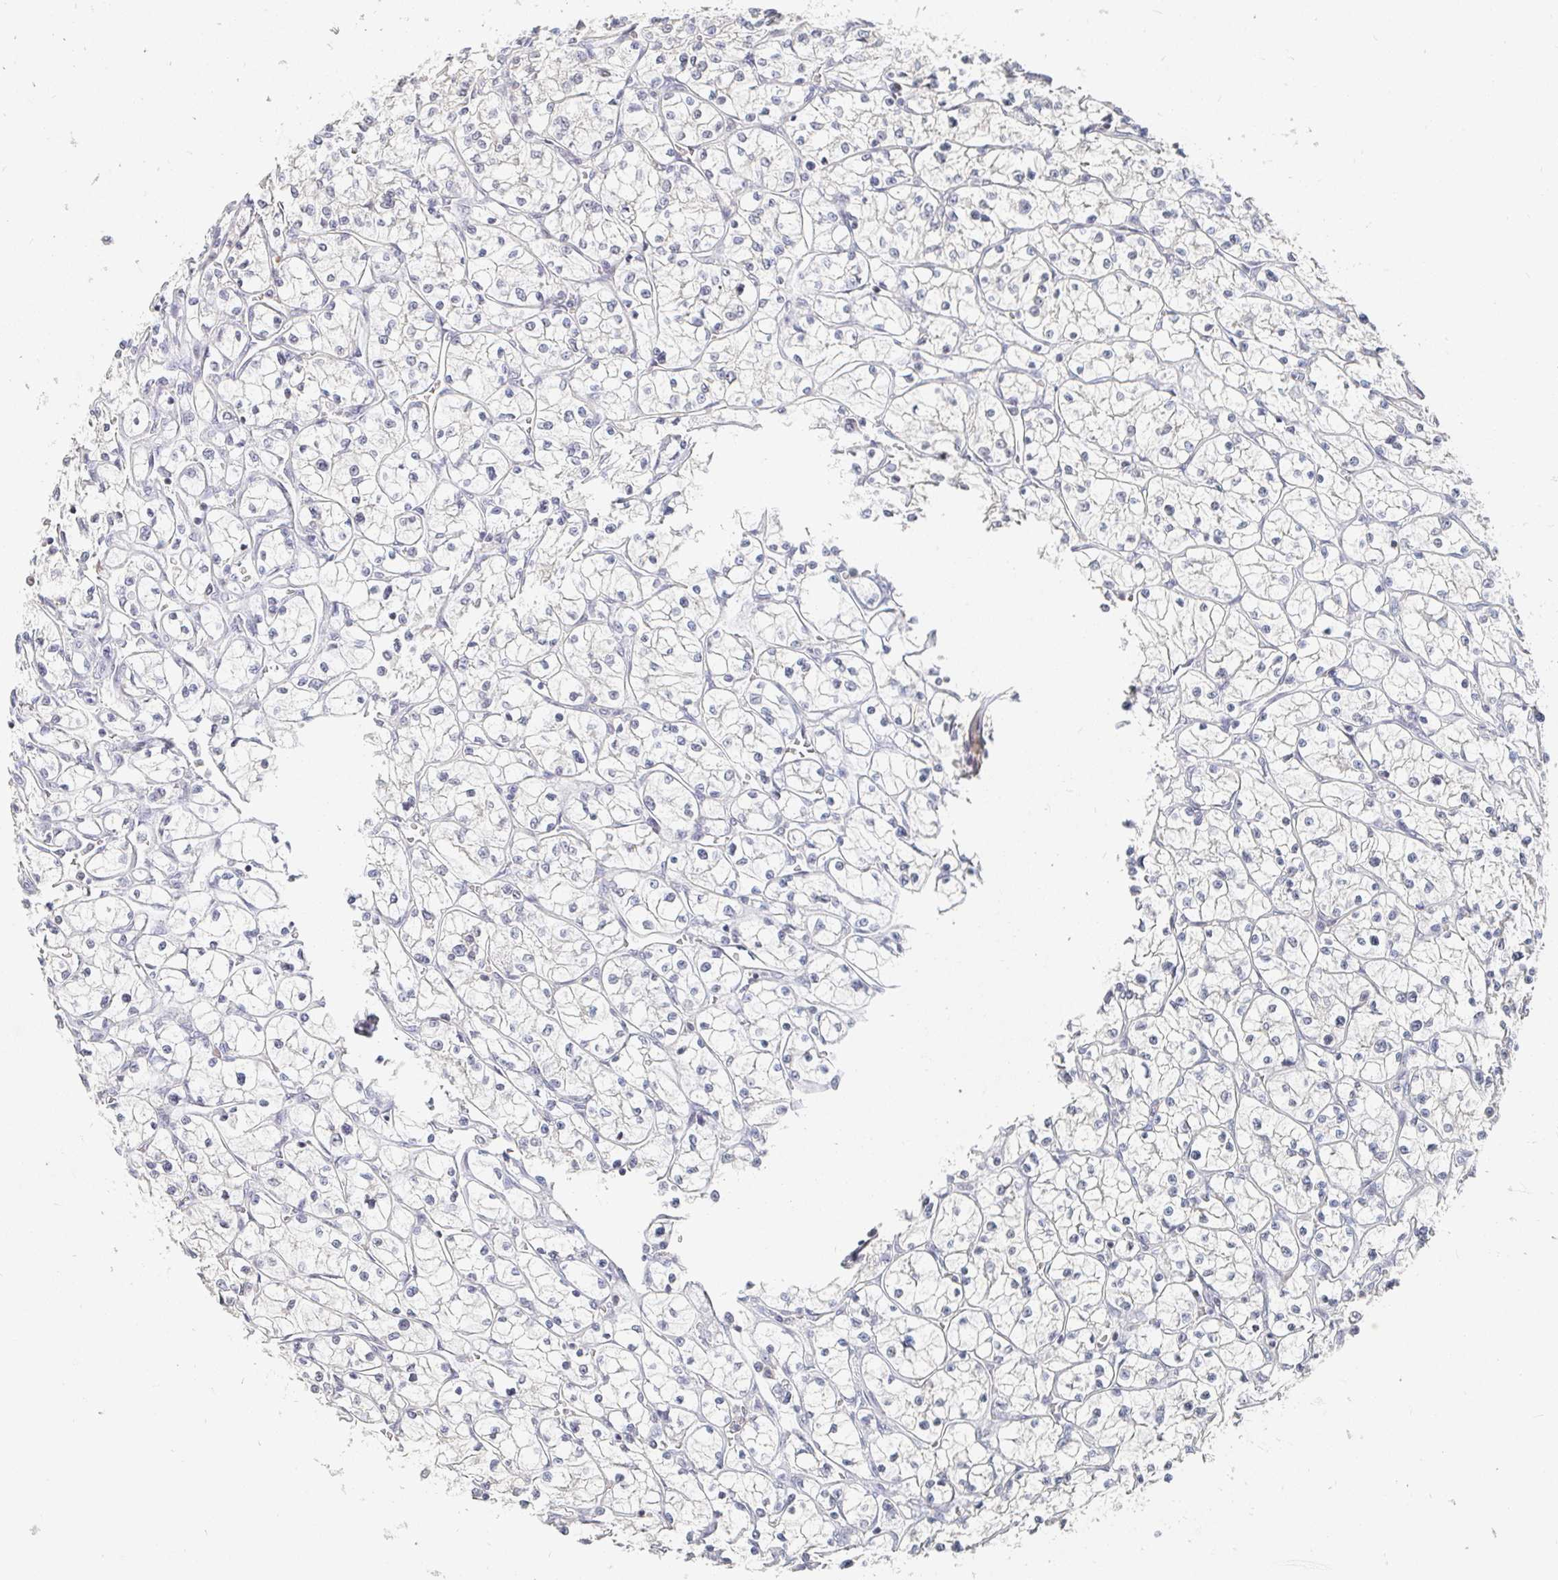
{"staining": {"intensity": "negative", "quantity": "none", "location": "none"}, "tissue": "renal cancer", "cell_type": "Tumor cells", "image_type": "cancer", "snomed": [{"axis": "morphology", "description": "Adenocarcinoma, NOS"}, {"axis": "topography", "description": "Kidney"}], "caption": "Tumor cells are negative for protein expression in human renal cancer (adenocarcinoma).", "gene": "NME9", "patient": {"sex": "female", "age": 64}}